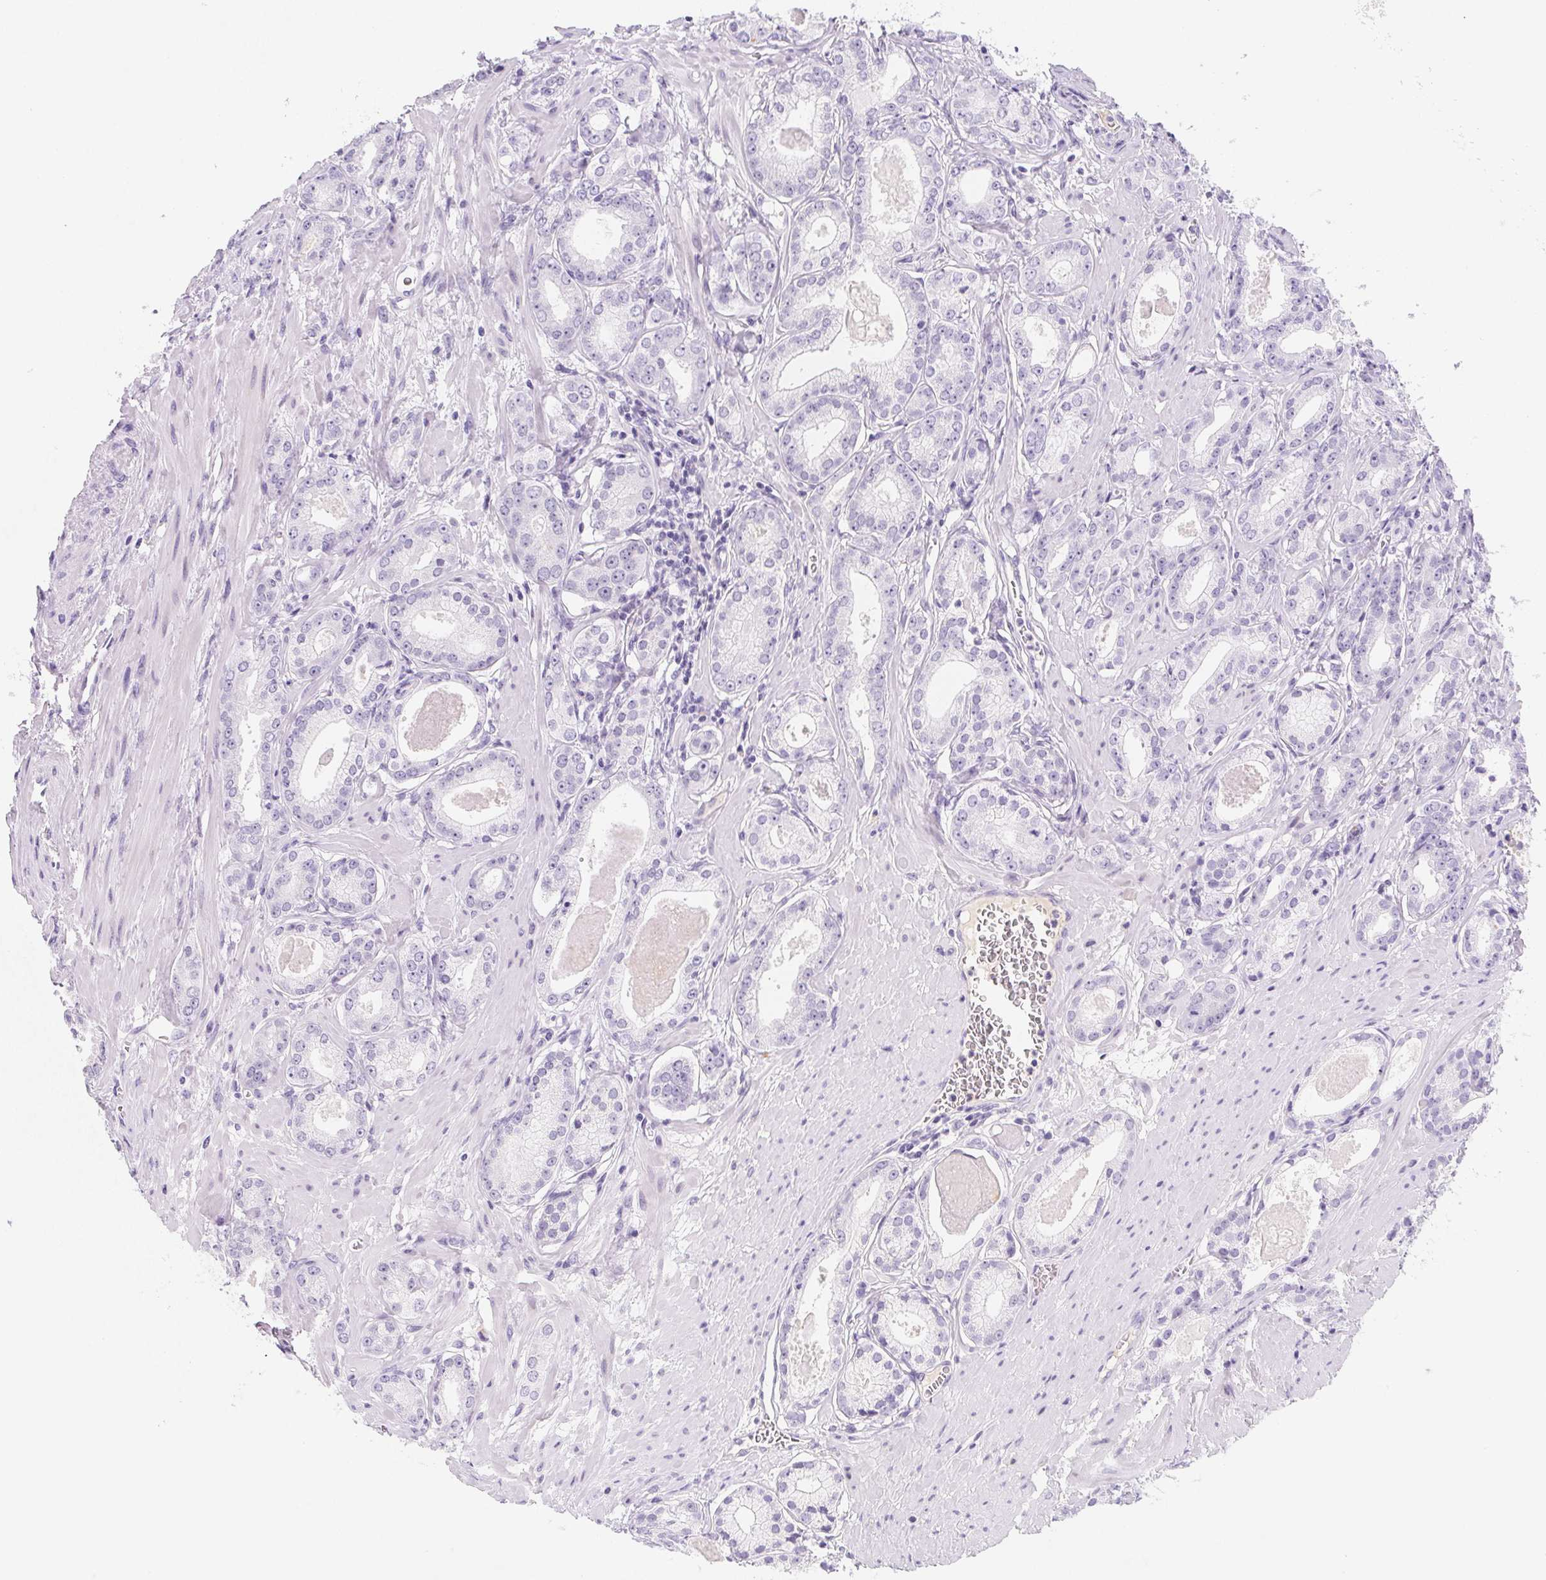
{"staining": {"intensity": "negative", "quantity": "none", "location": "none"}, "tissue": "prostate cancer", "cell_type": "Tumor cells", "image_type": "cancer", "snomed": [{"axis": "morphology", "description": "Adenocarcinoma, NOS"}, {"axis": "morphology", "description": "Adenocarcinoma, Low grade"}, {"axis": "topography", "description": "Prostate"}], "caption": "Tumor cells show no significant staining in adenocarcinoma (low-grade) (prostate).", "gene": "ITIH2", "patient": {"sex": "male", "age": 64}}